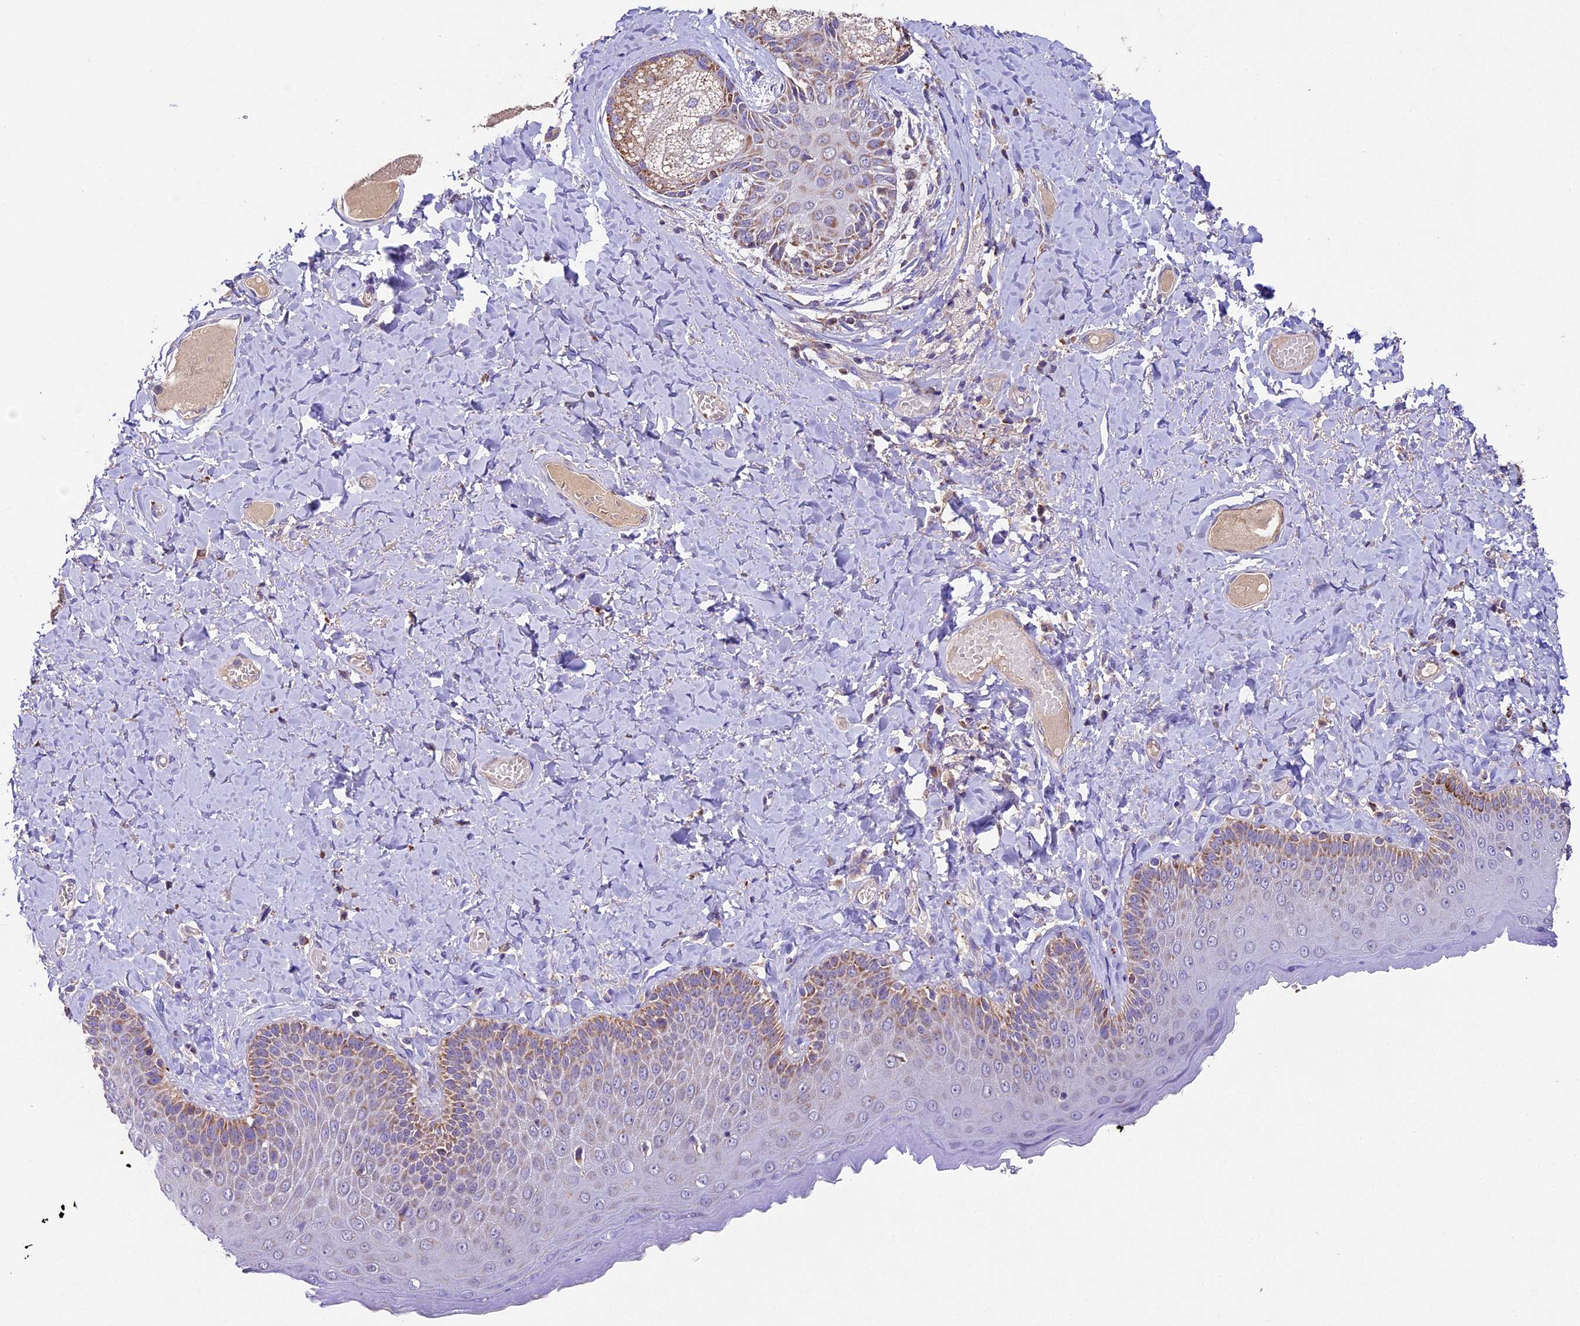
{"staining": {"intensity": "moderate", "quantity": "25%-75%", "location": "cytoplasmic/membranous"}, "tissue": "skin", "cell_type": "Epidermal cells", "image_type": "normal", "snomed": [{"axis": "morphology", "description": "Normal tissue, NOS"}, {"axis": "topography", "description": "Anal"}], "caption": "Immunohistochemical staining of normal human skin exhibits moderate cytoplasmic/membranous protein staining in about 25%-75% of epidermal cells.", "gene": "PMPCB", "patient": {"sex": "male", "age": 69}}